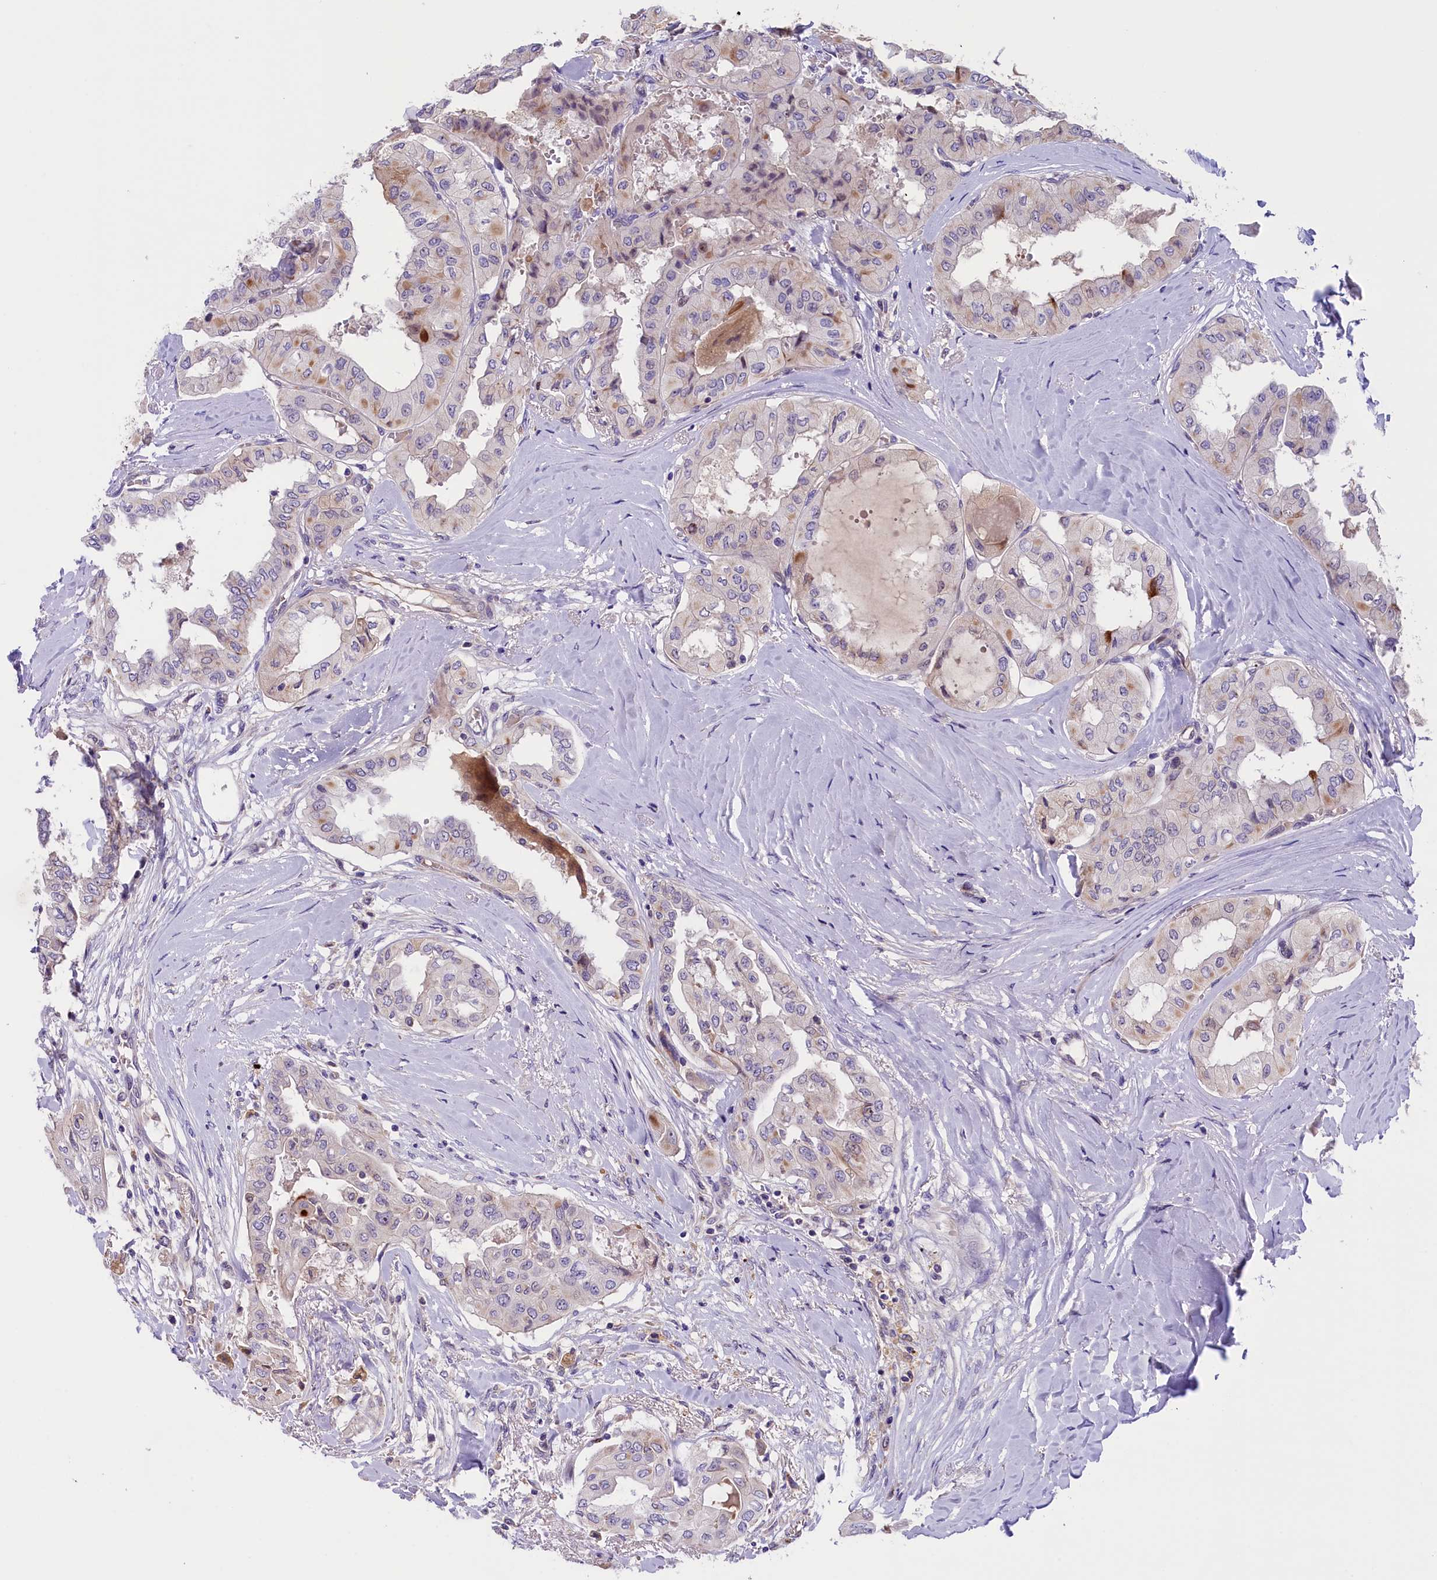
{"staining": {"intensity": "weak", "quantity": "<25%", "location": "cytoplasmic/membranous"}, "tissue": "thyroid cancer", "cell_type": "Tumor cells", "image_type": "cancer", "snomed": [{"axis": "morphology", "description": "Papillary adenocarcinoma, NOS"}, {"axis": "topography", "description": "Thyroid gland"}], "caption": "Immunohistochemistry (IHC) of human papillary adenocarcinoma (thyroid) shows no positivity in tumor cells.", "gene": "CCDC32", "patient": {"sex": "female", "age": 59}}